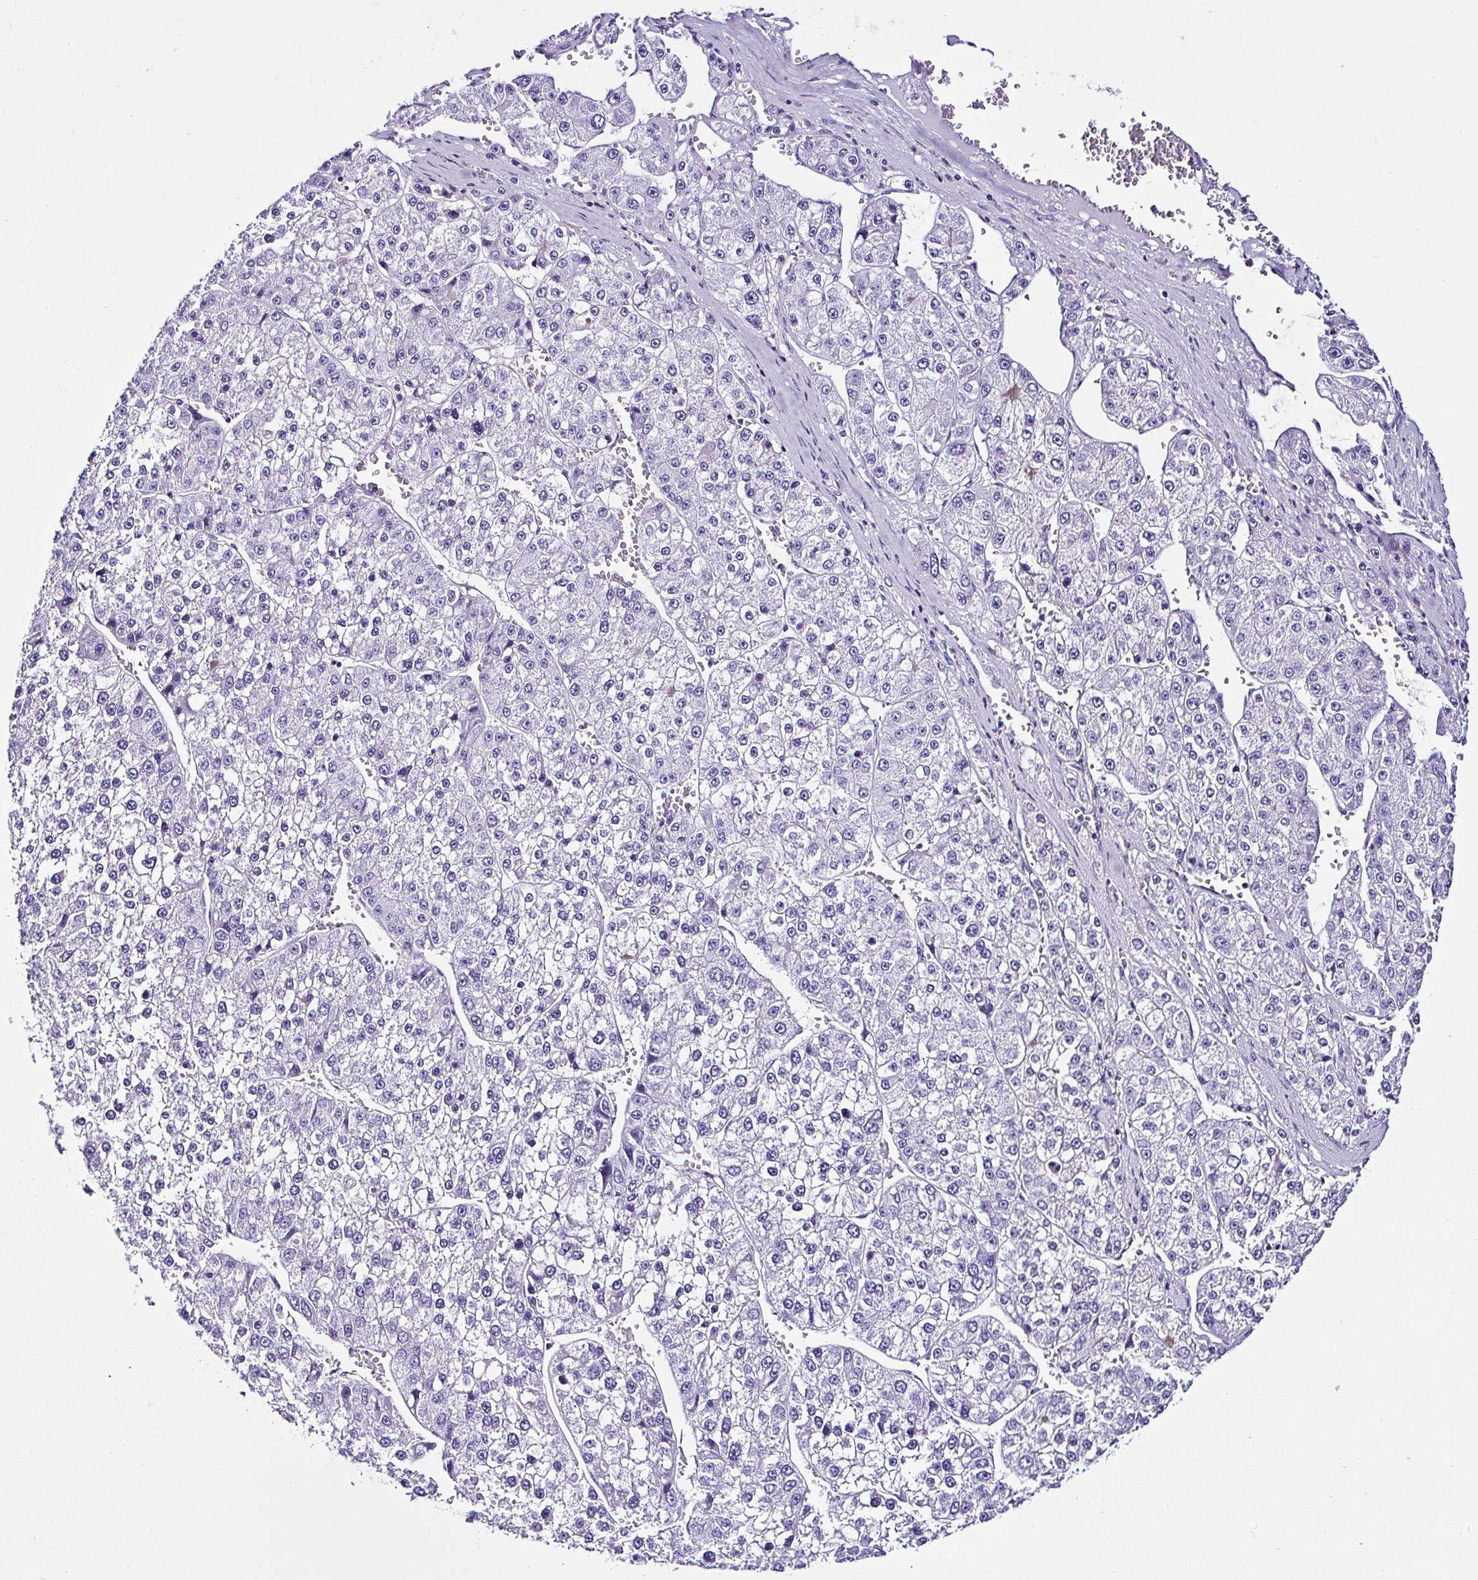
{"staining": {"intensity": "negative", "quantity": "none", "location": "none"}, "tissue": "liver cancer", "cell_type": "Tumor cells", "image_type": "cancer", "snomed": [{"axis": "morphology", "description": "Carcinoma, Hepatocellular, NOS"}, {"axis": "topography", "description": "Liver"}], "caption": "Immunohistochemical staining of human liver cancer (hepatocellular carcinoma) displays no significant expression in tumor cells.", "gene": "DEPDC5", "patient": {"sex": "female", "age": 73}}